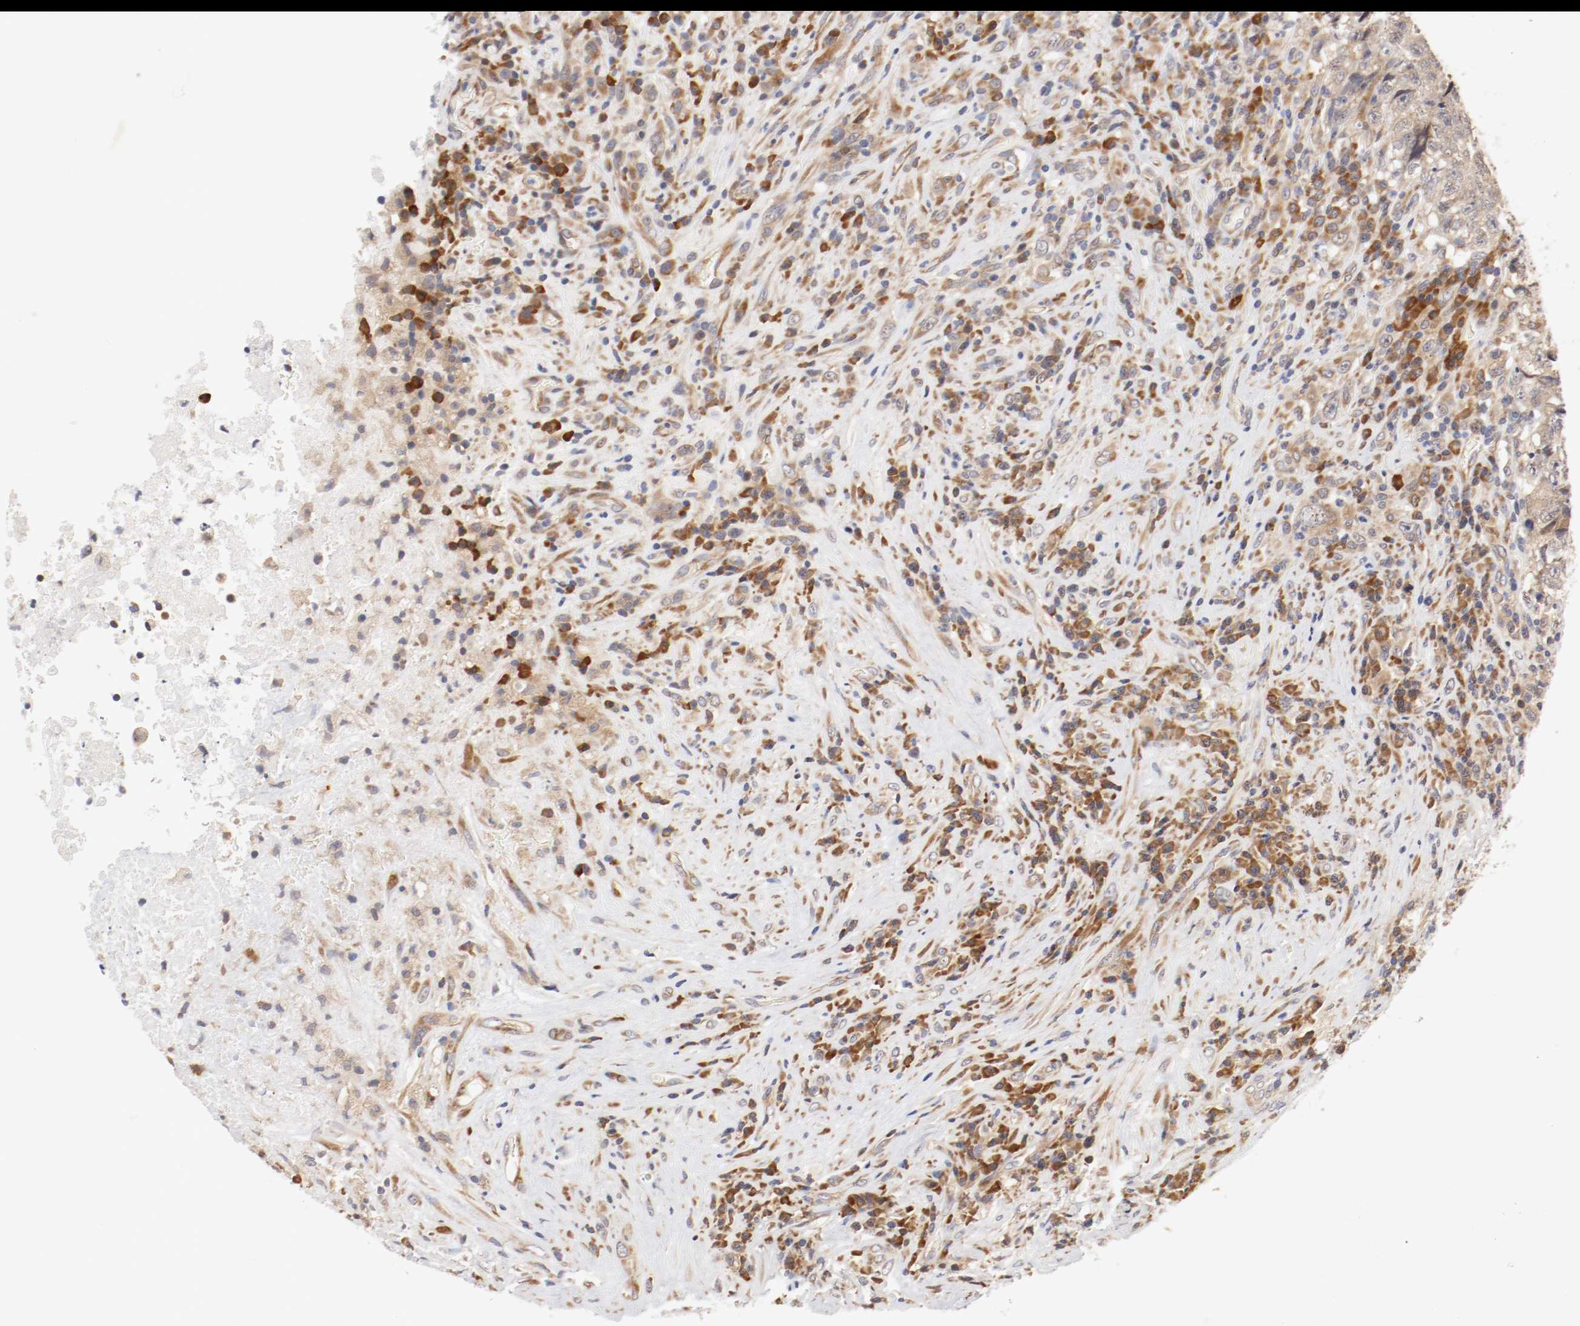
{"staining": {"intensity": "moderate", "quantity": ">75%", "location": "cytoplasmic/membranous"}, "tissue": "testis cancer", "cell_type": "Tumor cells", "image_type": "cancer", "snomed": [{"axis": "morphology", "description": "Necrosis, NOS"}, {"axis": "morphology", "description": "Carcinoma, Embryonal, NOS"}, {"axis": "topography", "description": "Testis"}], "caption": "Immunohistochemistry of human testis embryonal carcinoma displays medium levels of moderate cytoplasmic/membranous positivity in approximately >75% of tumor cells.", "gene": "FKBP3", "patient": {"sex": "male", "age": 19}}